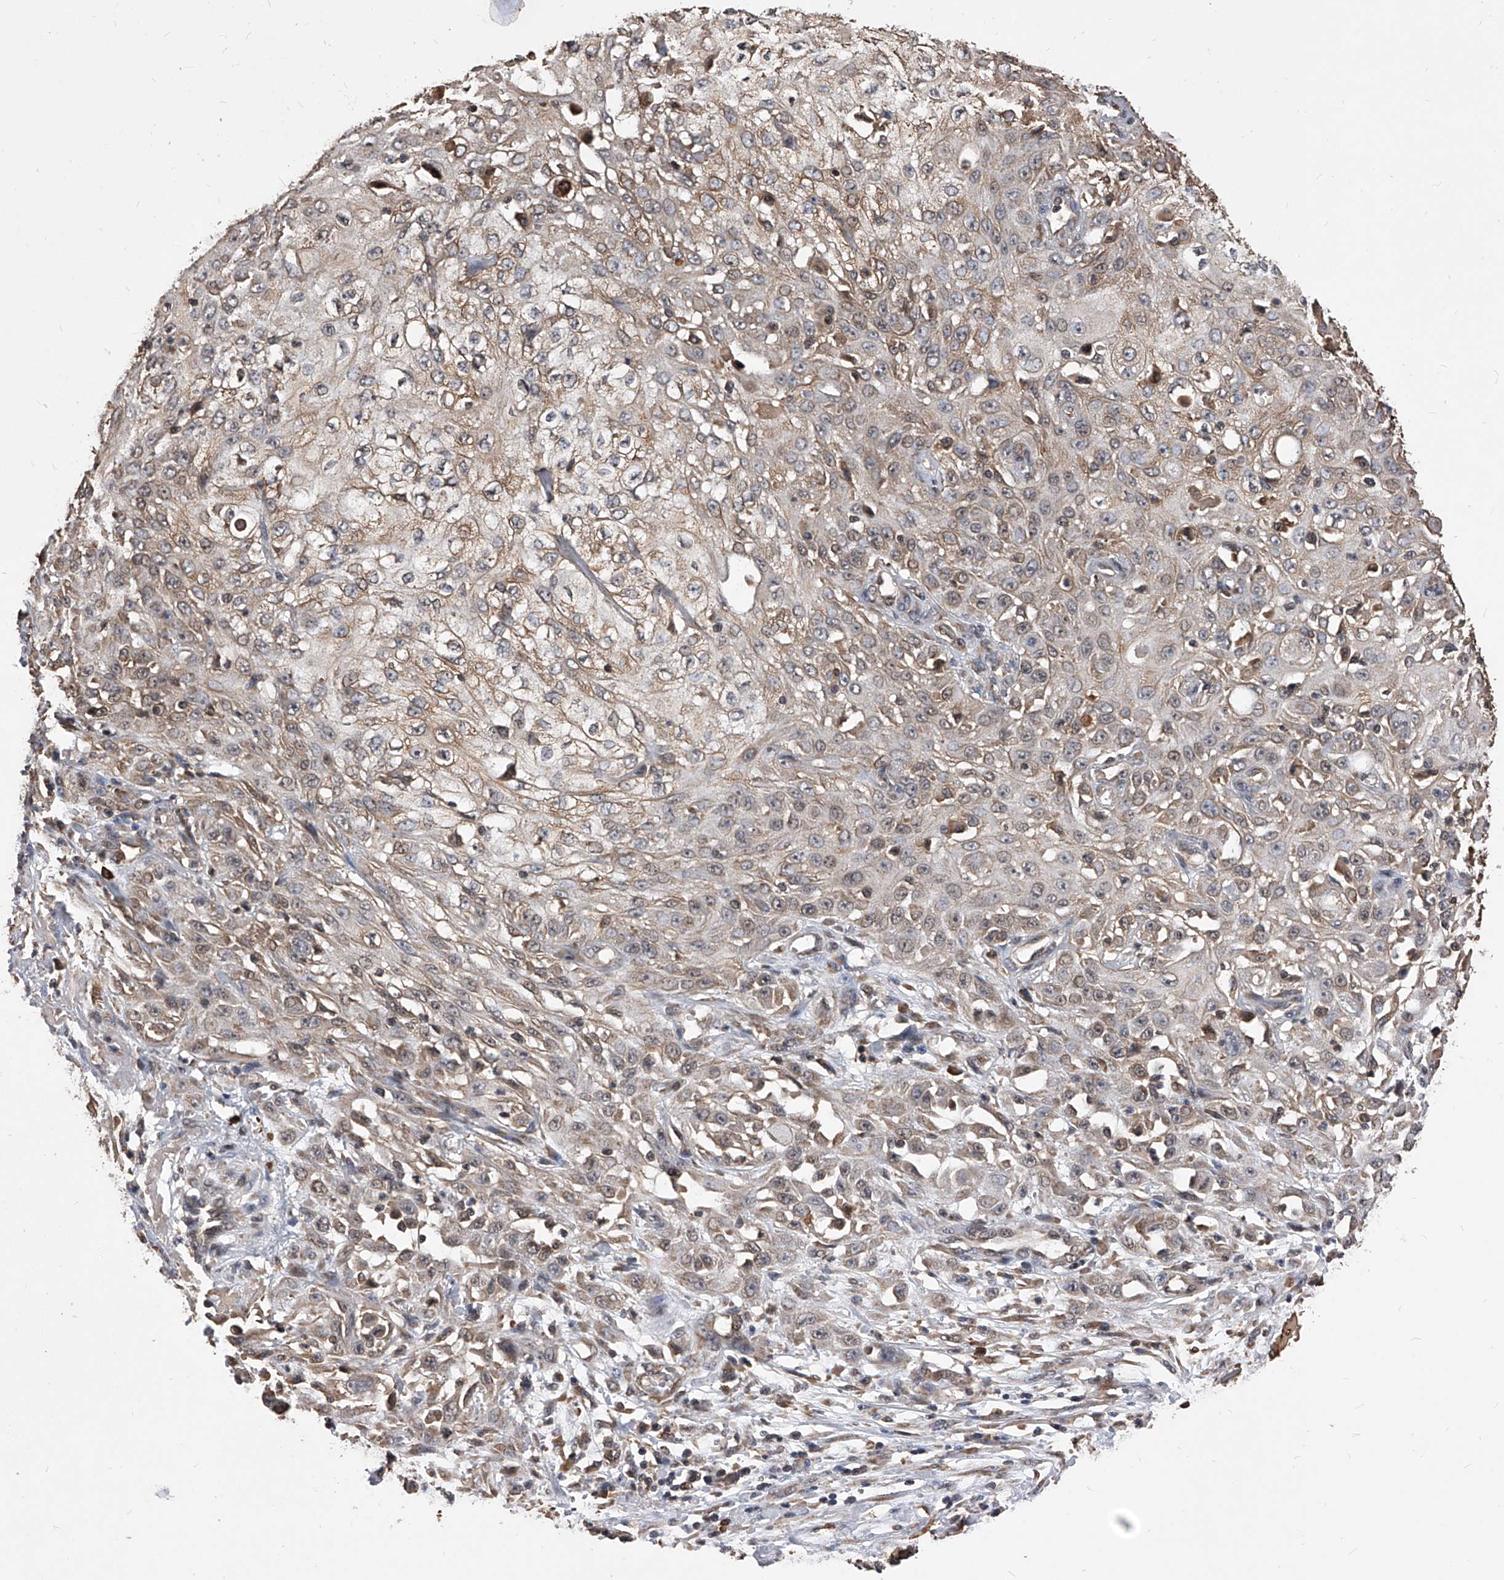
{"staining": {"intensity": "weak", "quantity": "25%-75%", "location": "cytoplasmic/membranous"}, "tissue": "skin cancer", "cell_type": "Tumor cells", "image_type": "cancer", "snomed": [{"axis": "morphology", "description": "Squamous cell carcinoma, NOS"}, {"axis": "morphology", "description": "Squamous cell carcinoma, metastatic, NOS"}, {"axis": "topography", "description": "Skin"}, {"axis": "topography", "description": "Lymph node"}], "caption": "About 25%-75% of tumor cells in squamous cell carcinoma (skin) exhibit weak cytoplasmic/membranous protein expression as visualized by brown immunohistochemical staining.", "gene": "ID1", "patient": {"sex": "male", "age": 75}}